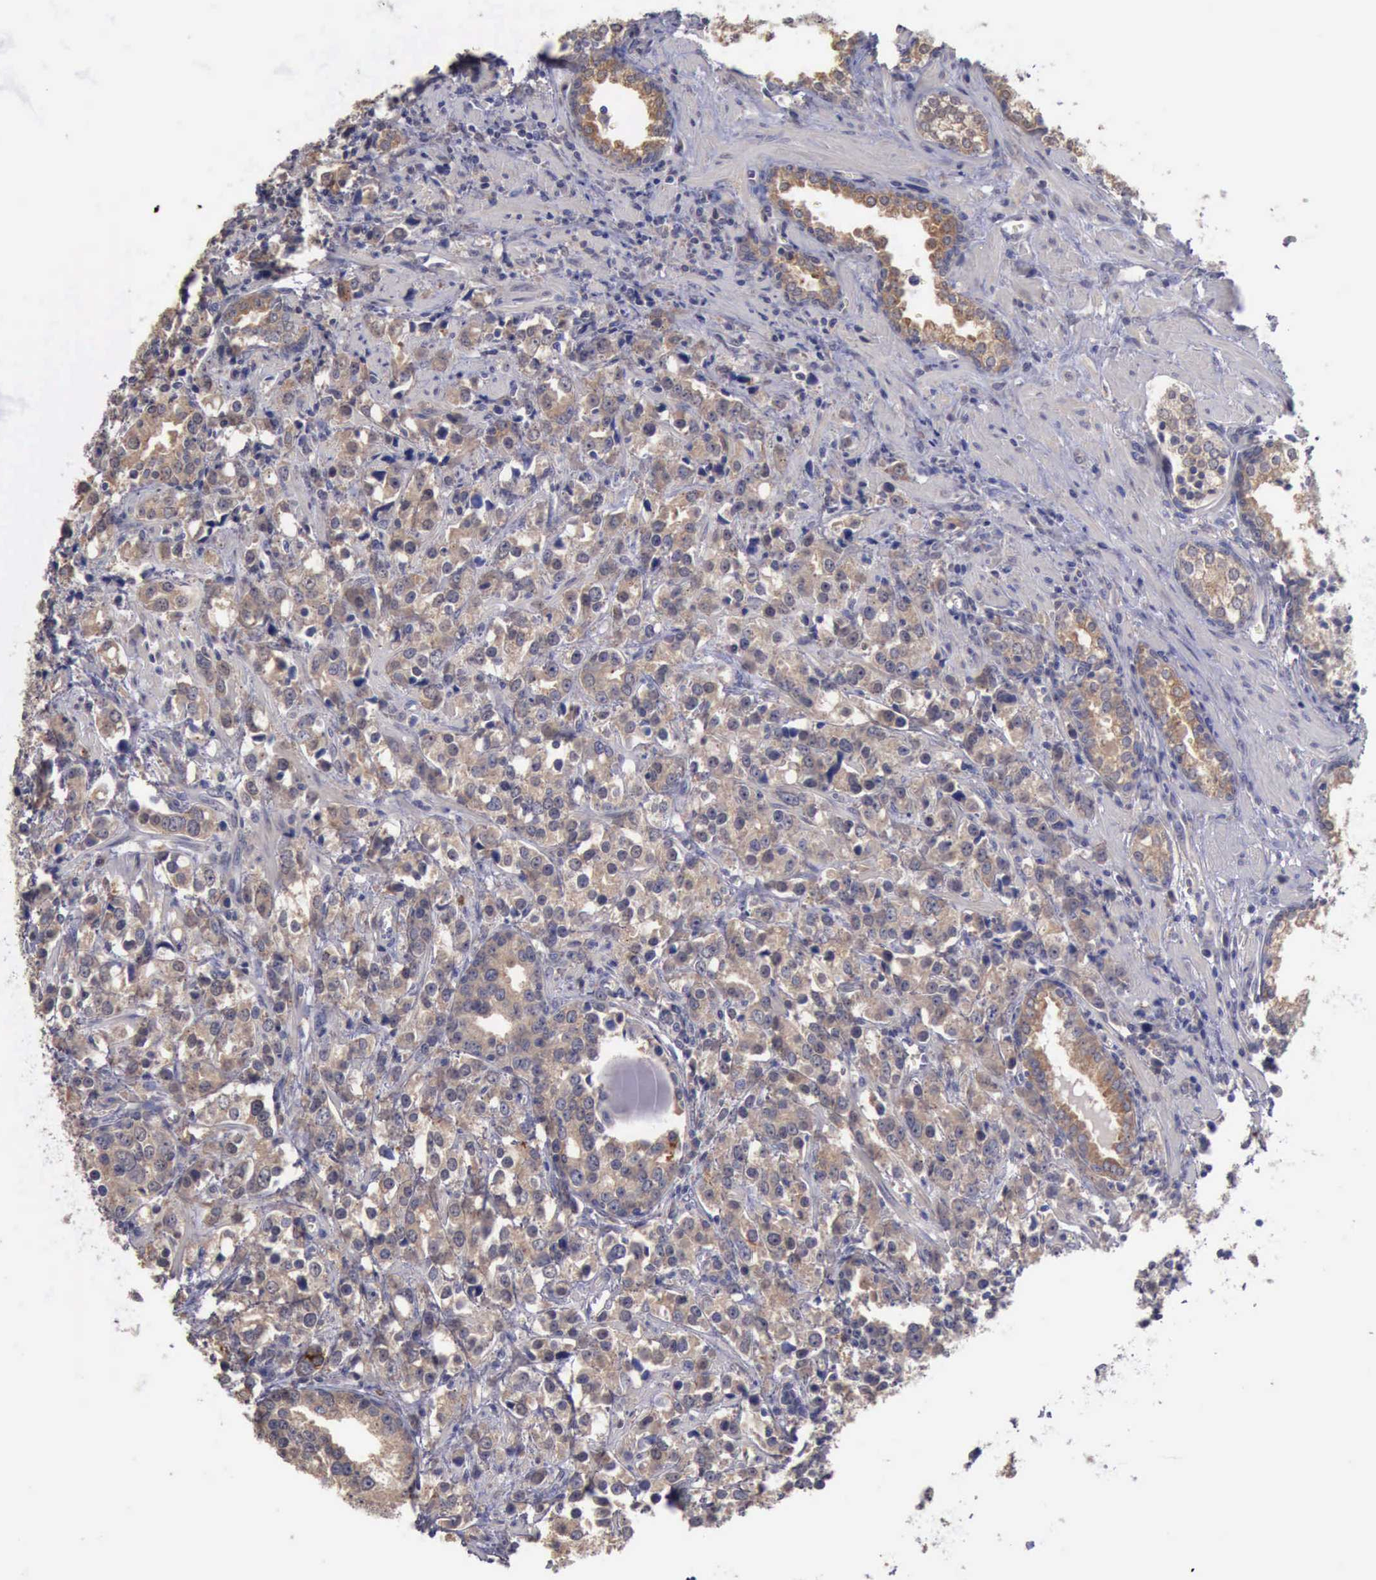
{"staining": {"intensity": "weak", "quantity": ">75%", "location": "cytoplasmic/membranous"}, "tissue": "prostate cancer", "cell_type": "Tumor cells", "image_type": "cancer", "snomed": [{"axis": "morphology", "description": "Adenocarcinoma, High grade"}, {"axis": "topography", "description": "Prostate"}], "caption": "A histopathology image of human prostate adenocarcinoma (high-grade) stained for a protein displays weak cytoplasmic/membranous brown staining in tumor cells.", "gene": "PHKA1", "patient": {"sex": "male", "age": 71}}